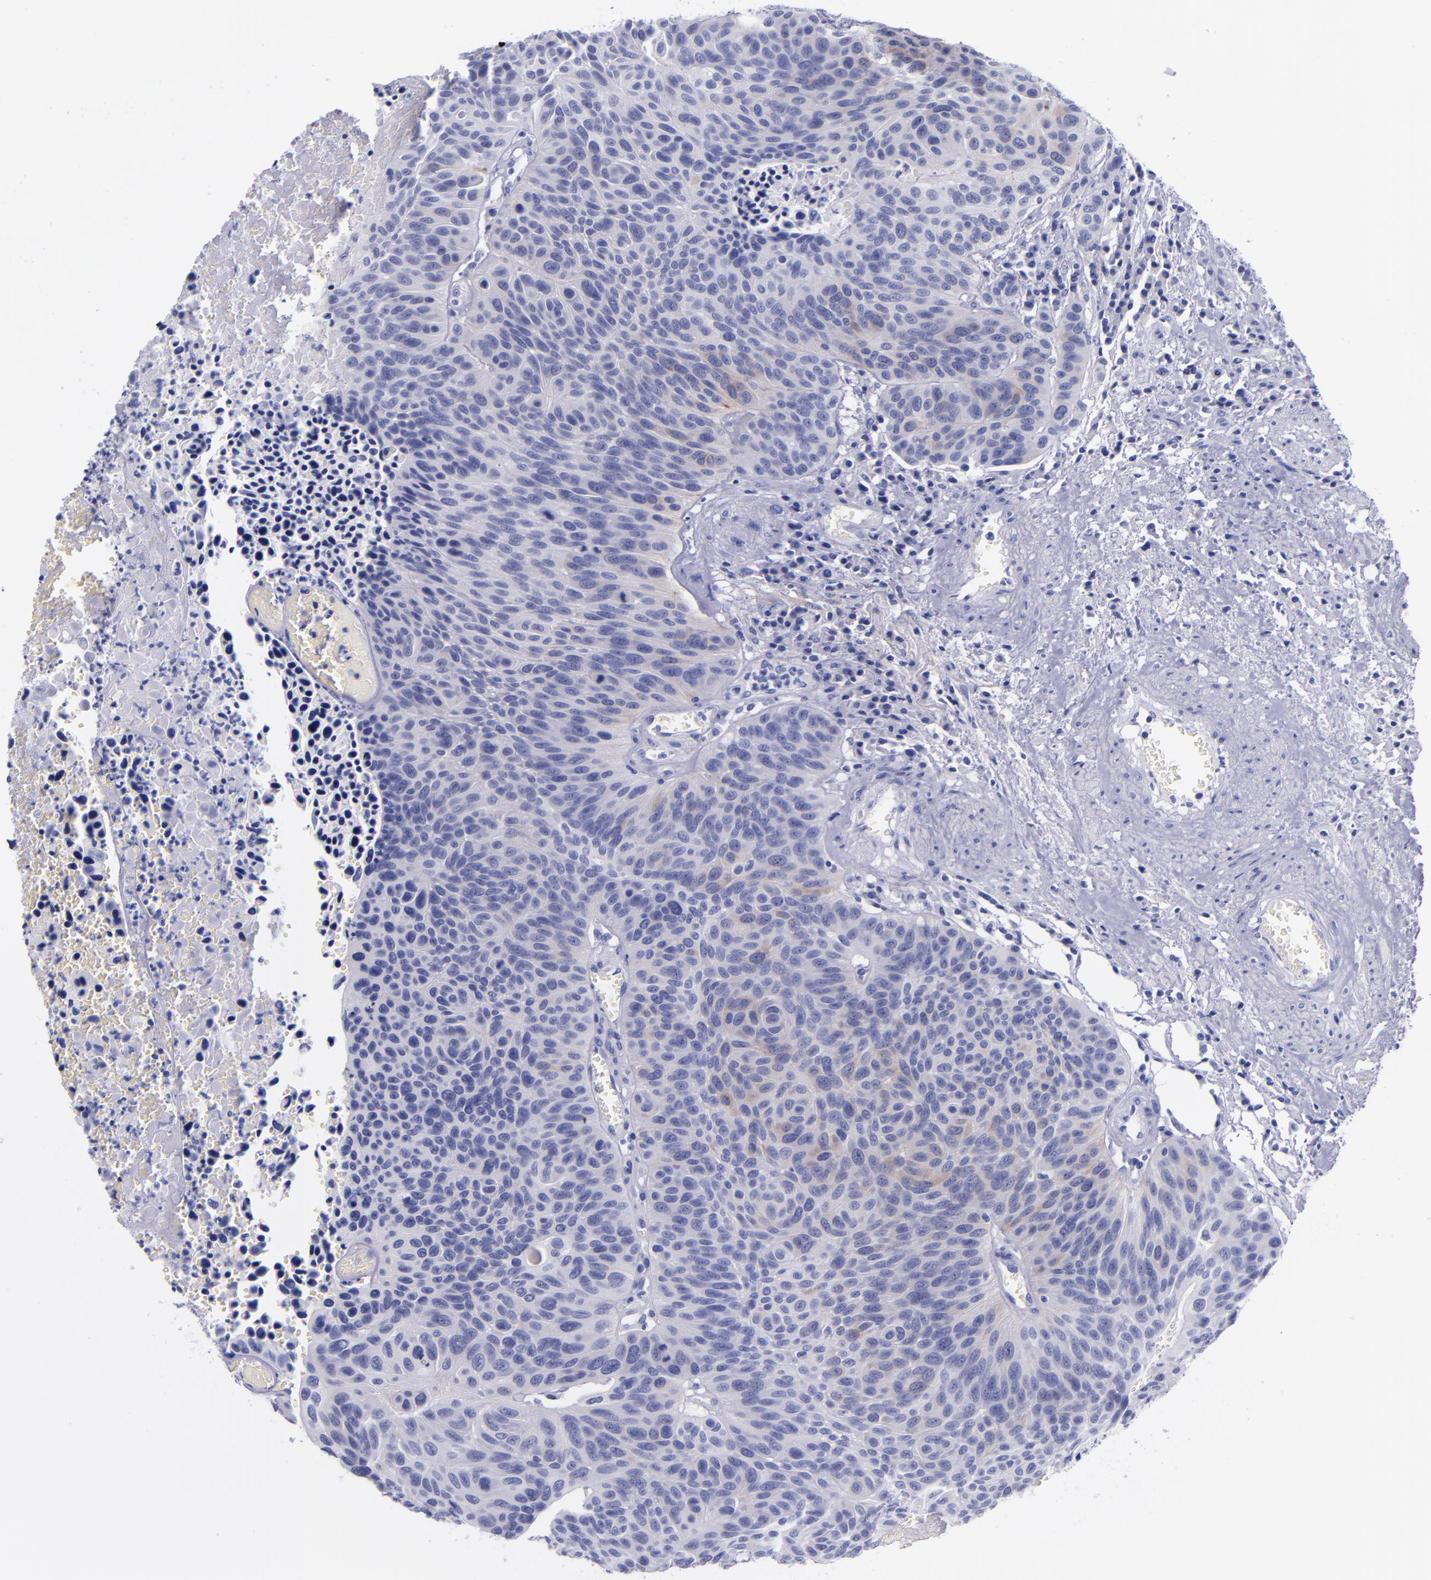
{"staining": {"intensity": "negative", "quantity": "none", "location": "none"}, "tissue": "urothelial cancer", "cell_type": "Tumor cells", "image_type": "cancer", "snomed": [{"axis": "morphology", "description": "Urothelial carcinoma, High grade"}, {"axis": "topography", "description": "Urinary bladder"}], "caption": "Urothelial cancer stained for a protein using immunohistochemistry (IHC) reveals no positivity tumor cells.", "gene": "SV2A", "patient": {"sex": "male", "age": 66}}